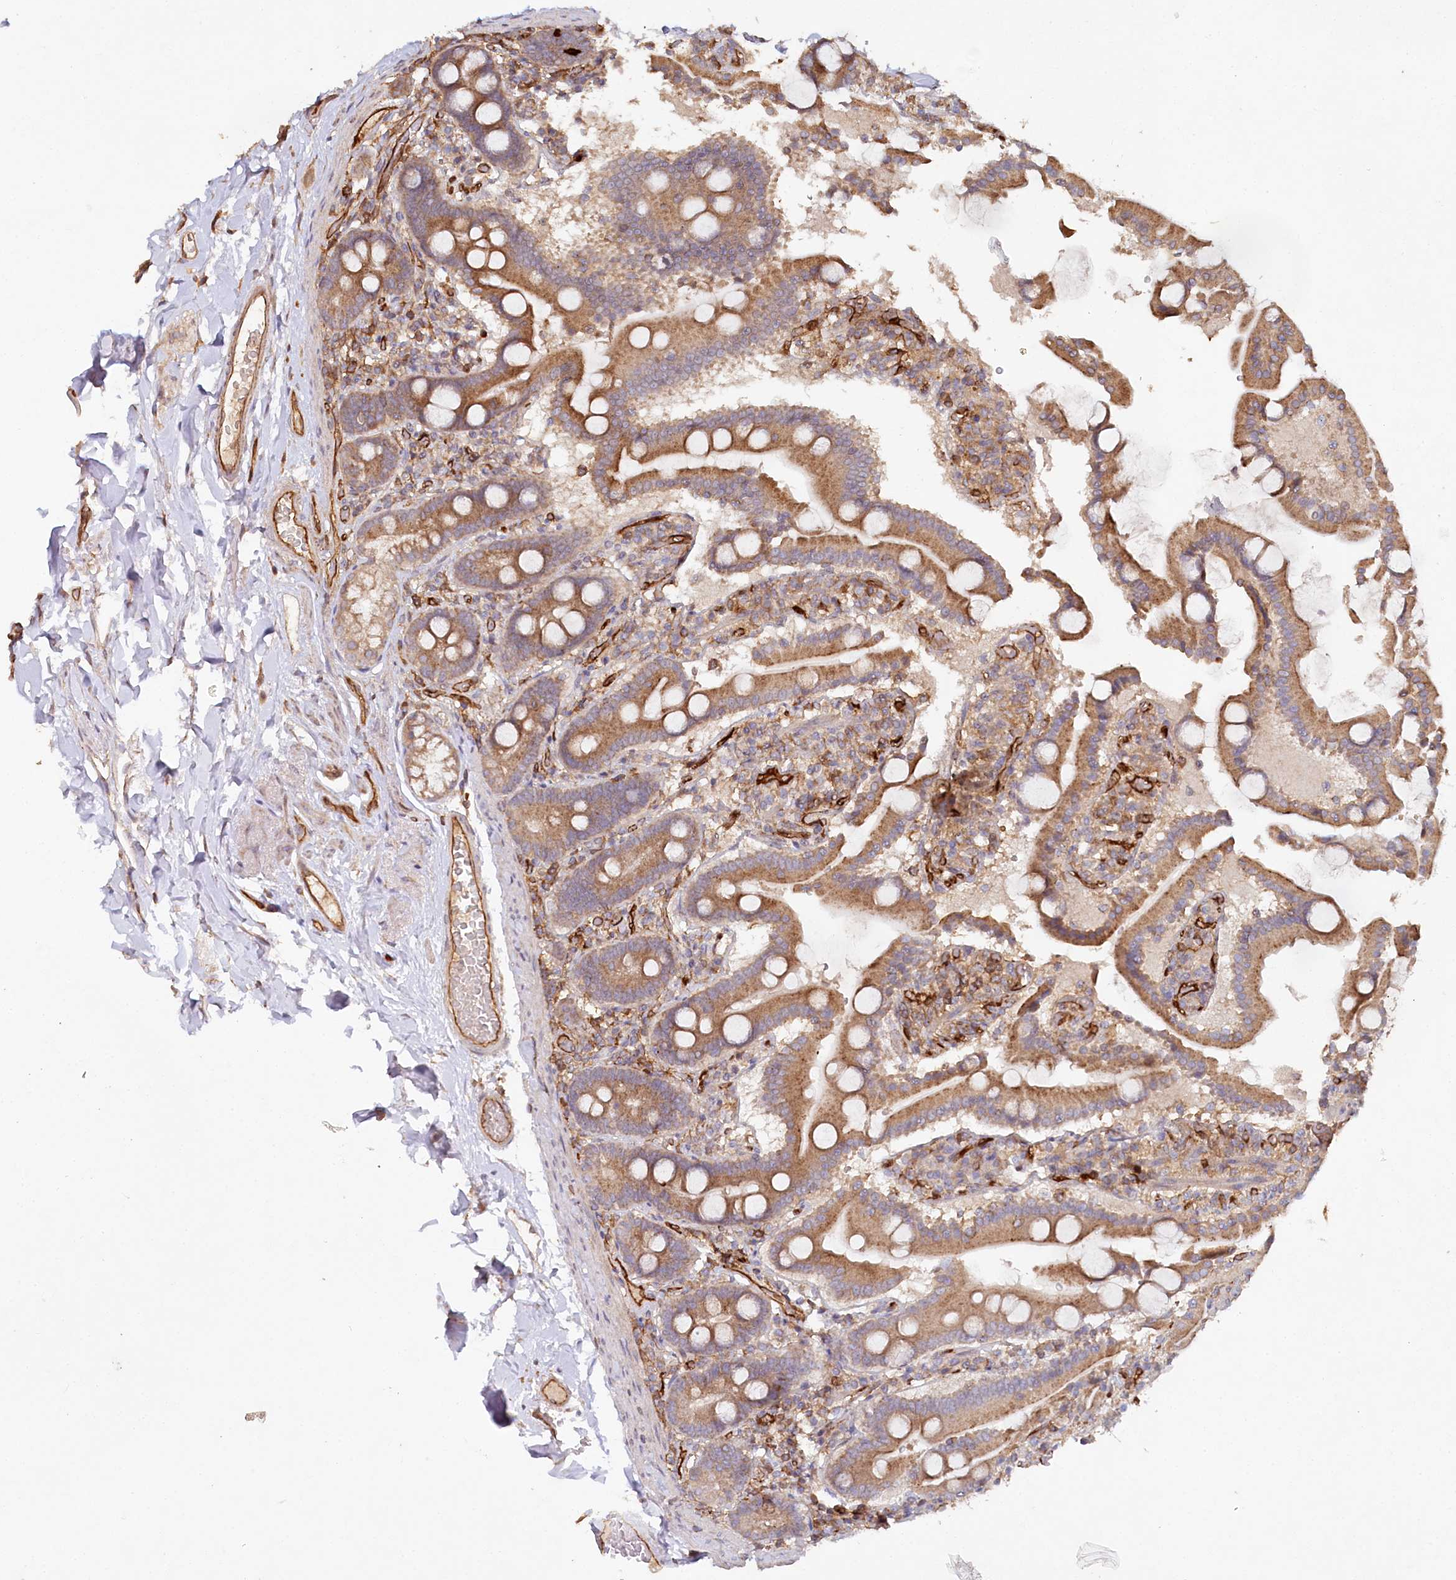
{"staining": {"intensity": "moderate", "quantity": ">75%", "location": "cytoplasmic/membranous"}, "tissue": "duodenum", "cell_type": "Glandular cells", "image_type": "normal", "snomed": [{"axis": "morphology", "description": "Normal tissue, NOS"}, {"axis": "topography", "description": "Duodenum"}], "caption": "Immunohistochemistry (IHC) (DAB (3,3'-diaminobenzidine)) staining of unremarkable human duodenum demonstrates moderate cytoplasmic/membranous protein expression in approximately >75% of glandular cells. (Brightfield microscopy of DAB IHC at high magnification).", "gene": "RBP5", "patient": {"sex": "male", "age": 55}}